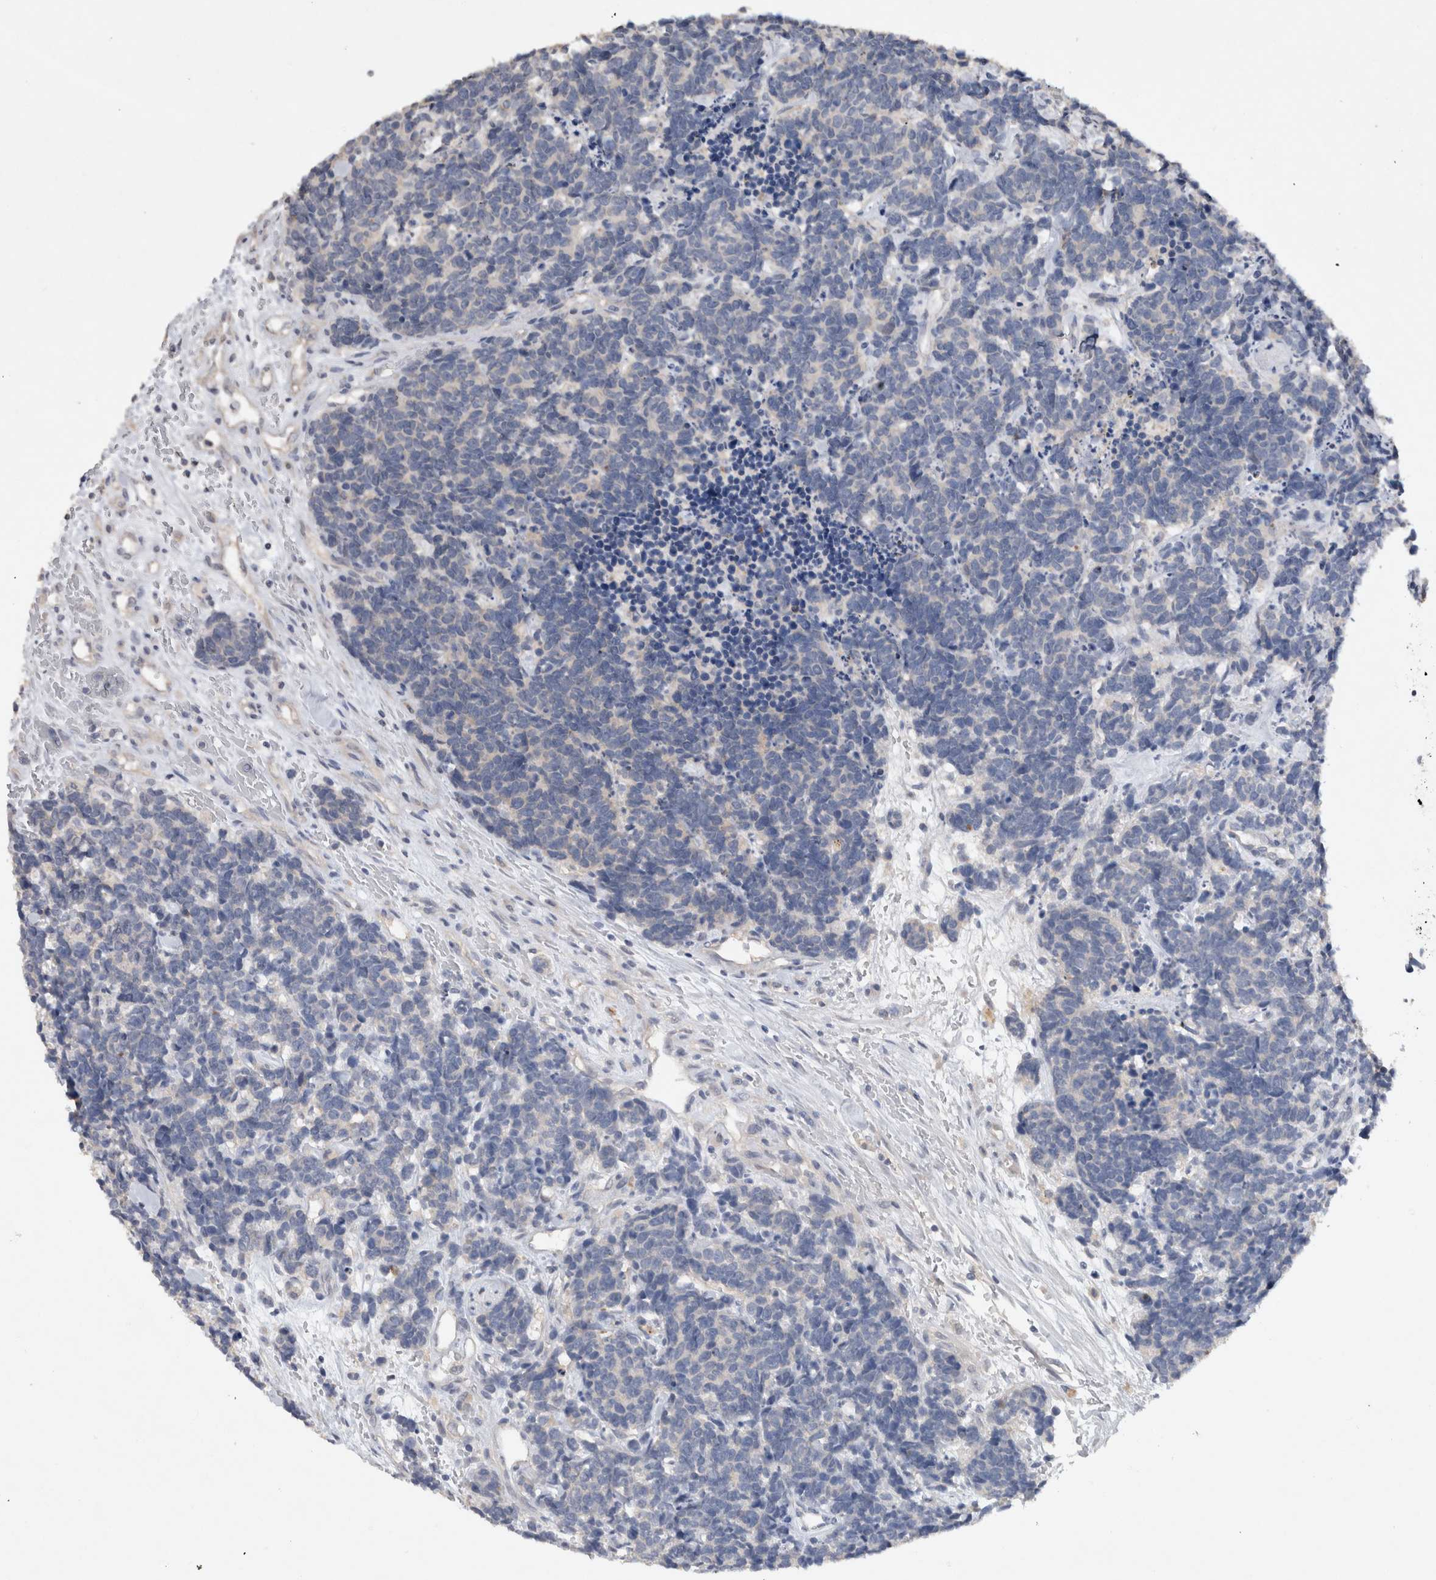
{"staining": {"intensity": "negative", "quantity": "none", "location": "none"}, "tissue": "carcinoid", "cell_type": "Tumor cells", "image_type": "cancer", "snomed": [{"axis": "morphology", "description": "Carcinoma, NOS"}, {"axis": "morphology", "description": "Carcinoid, malignant, NOS"}, {"axis": "topography", "description": "Urinary bladder"}], "caption": "High magnification brightfield microscopy of carcinoma stained with DAB (brown) and counterstained with hematoxylin (blue): tumor cells show no significant expression.", "gene": "HEXD", "patient": {"sex": "male", "age": 57}}